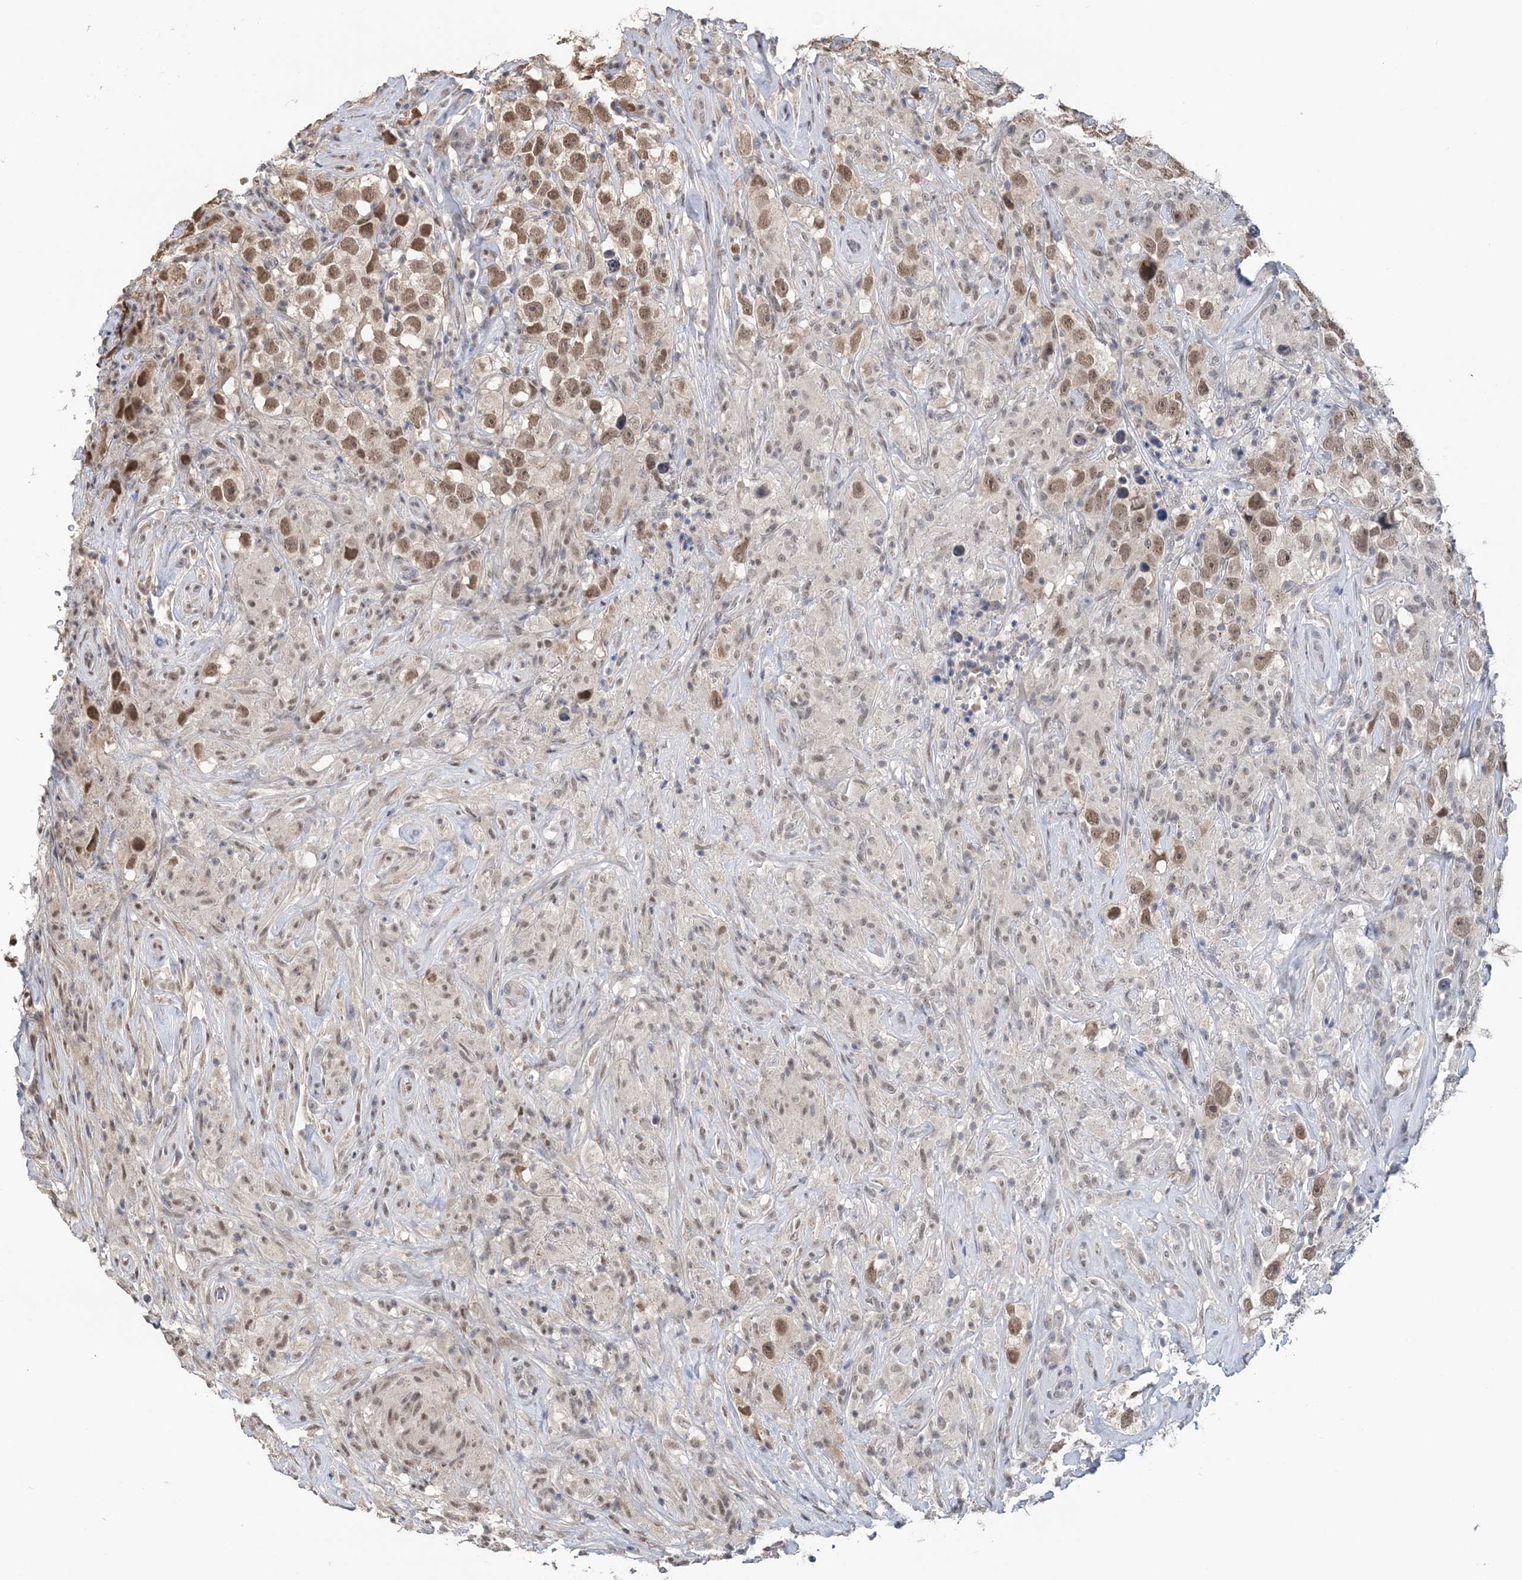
{"staining": {"intensity": "moderate", "quantity": ">75%", "location": "nuclear"}, "tissue": "testis cancer", "cell_type": "Tumor cells", "image_type": "cancer", "snomed": [{"axis": "morphology", "description": "Seminoma, NOS"}, {"axis": "topography", "description": "Testis"}], "caption": "The micrograph shows staining of seminoma (testis), revealing moderate nuclear protein expression (brown color) within tumor cells.", "gene": "TSHZ2", "patient": {"sex": "male", "age": 49}}